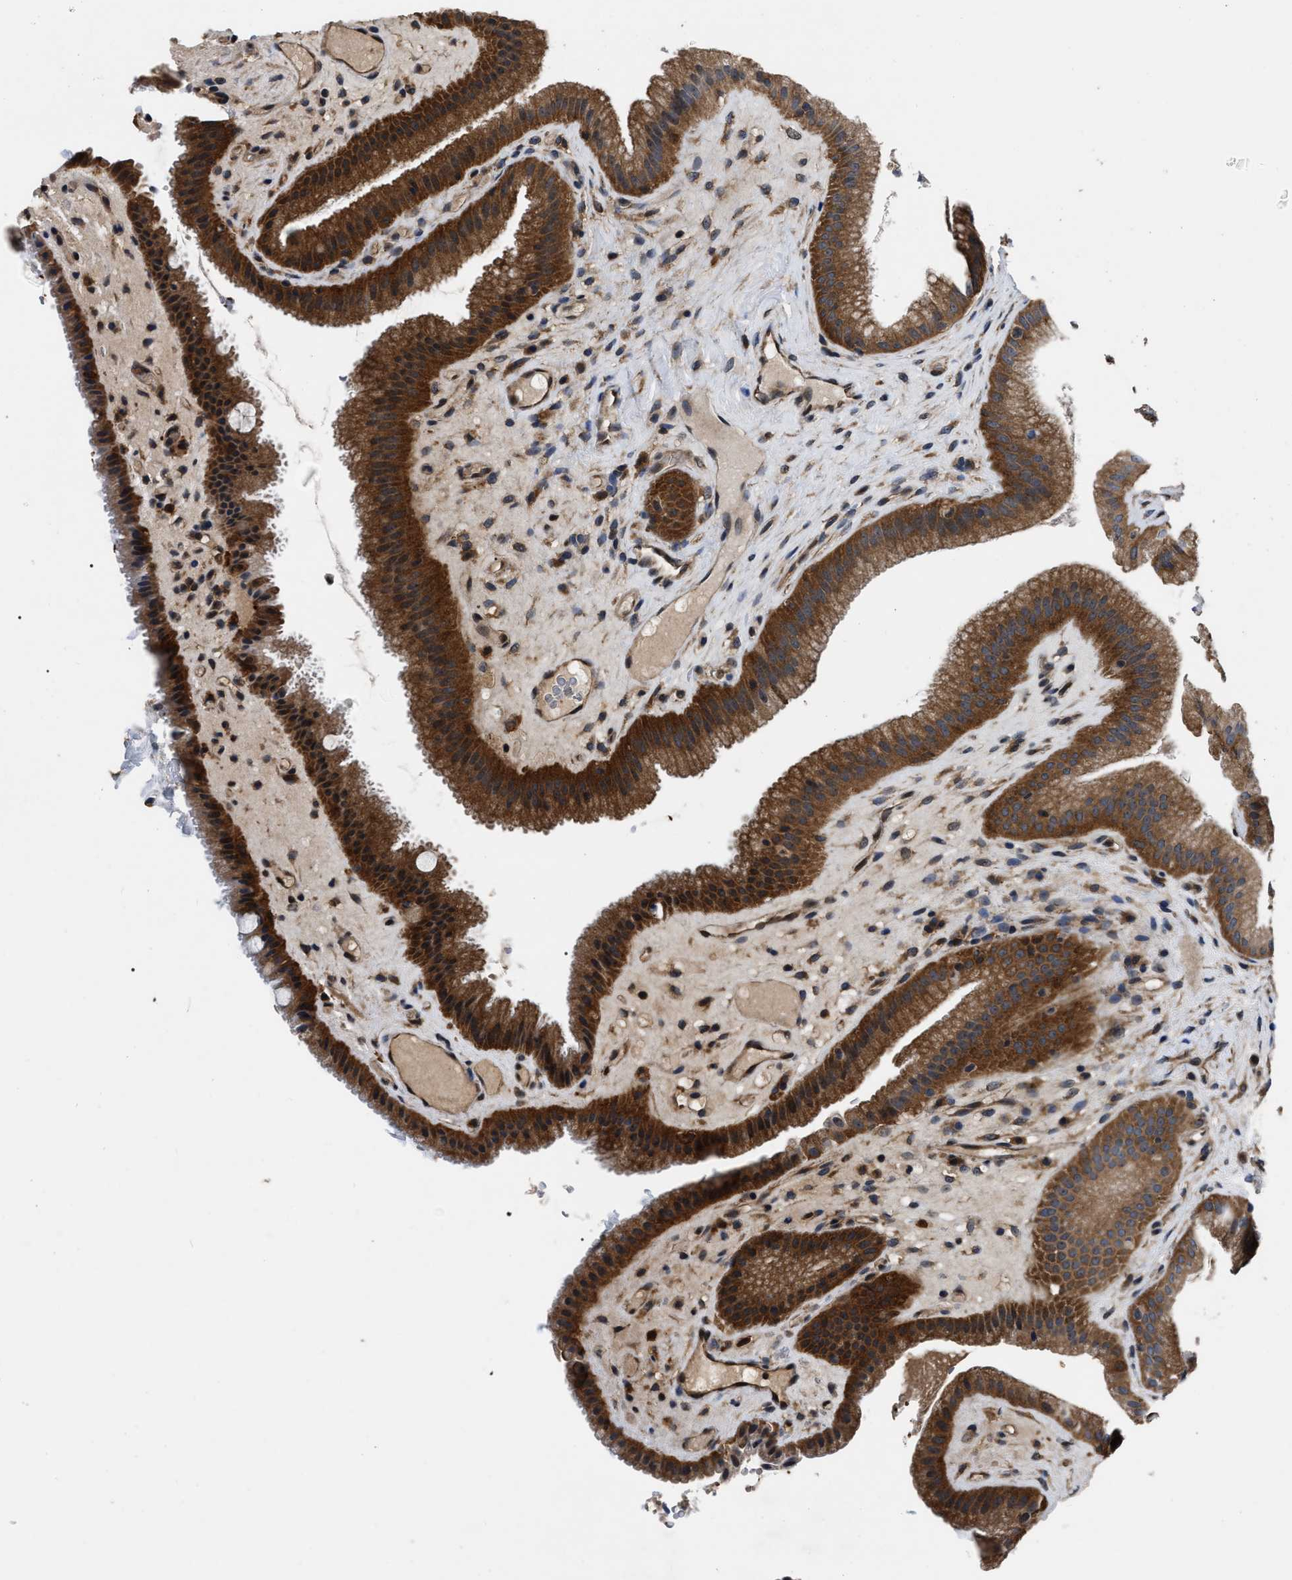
{"staining": {"intensity": "strong", "quantity": ">75%", "location": "cytoplasmic/membranous"}, "tissue": "gallbladder", "cell_type": "Glandular cells", "image_type": "normal", "snomed": [{"axis": "morphology", "description": "Normal tissue, NOS"}, {"axis": "topography", "description": "Gallbladder"}], "caption": "The immunohistochemical stain labels strong cytoplasmic/membranous expression in glandular cells of benign gallbladder.", "gene": "GET4", "patient": {"sex": "male", "age": 49}}